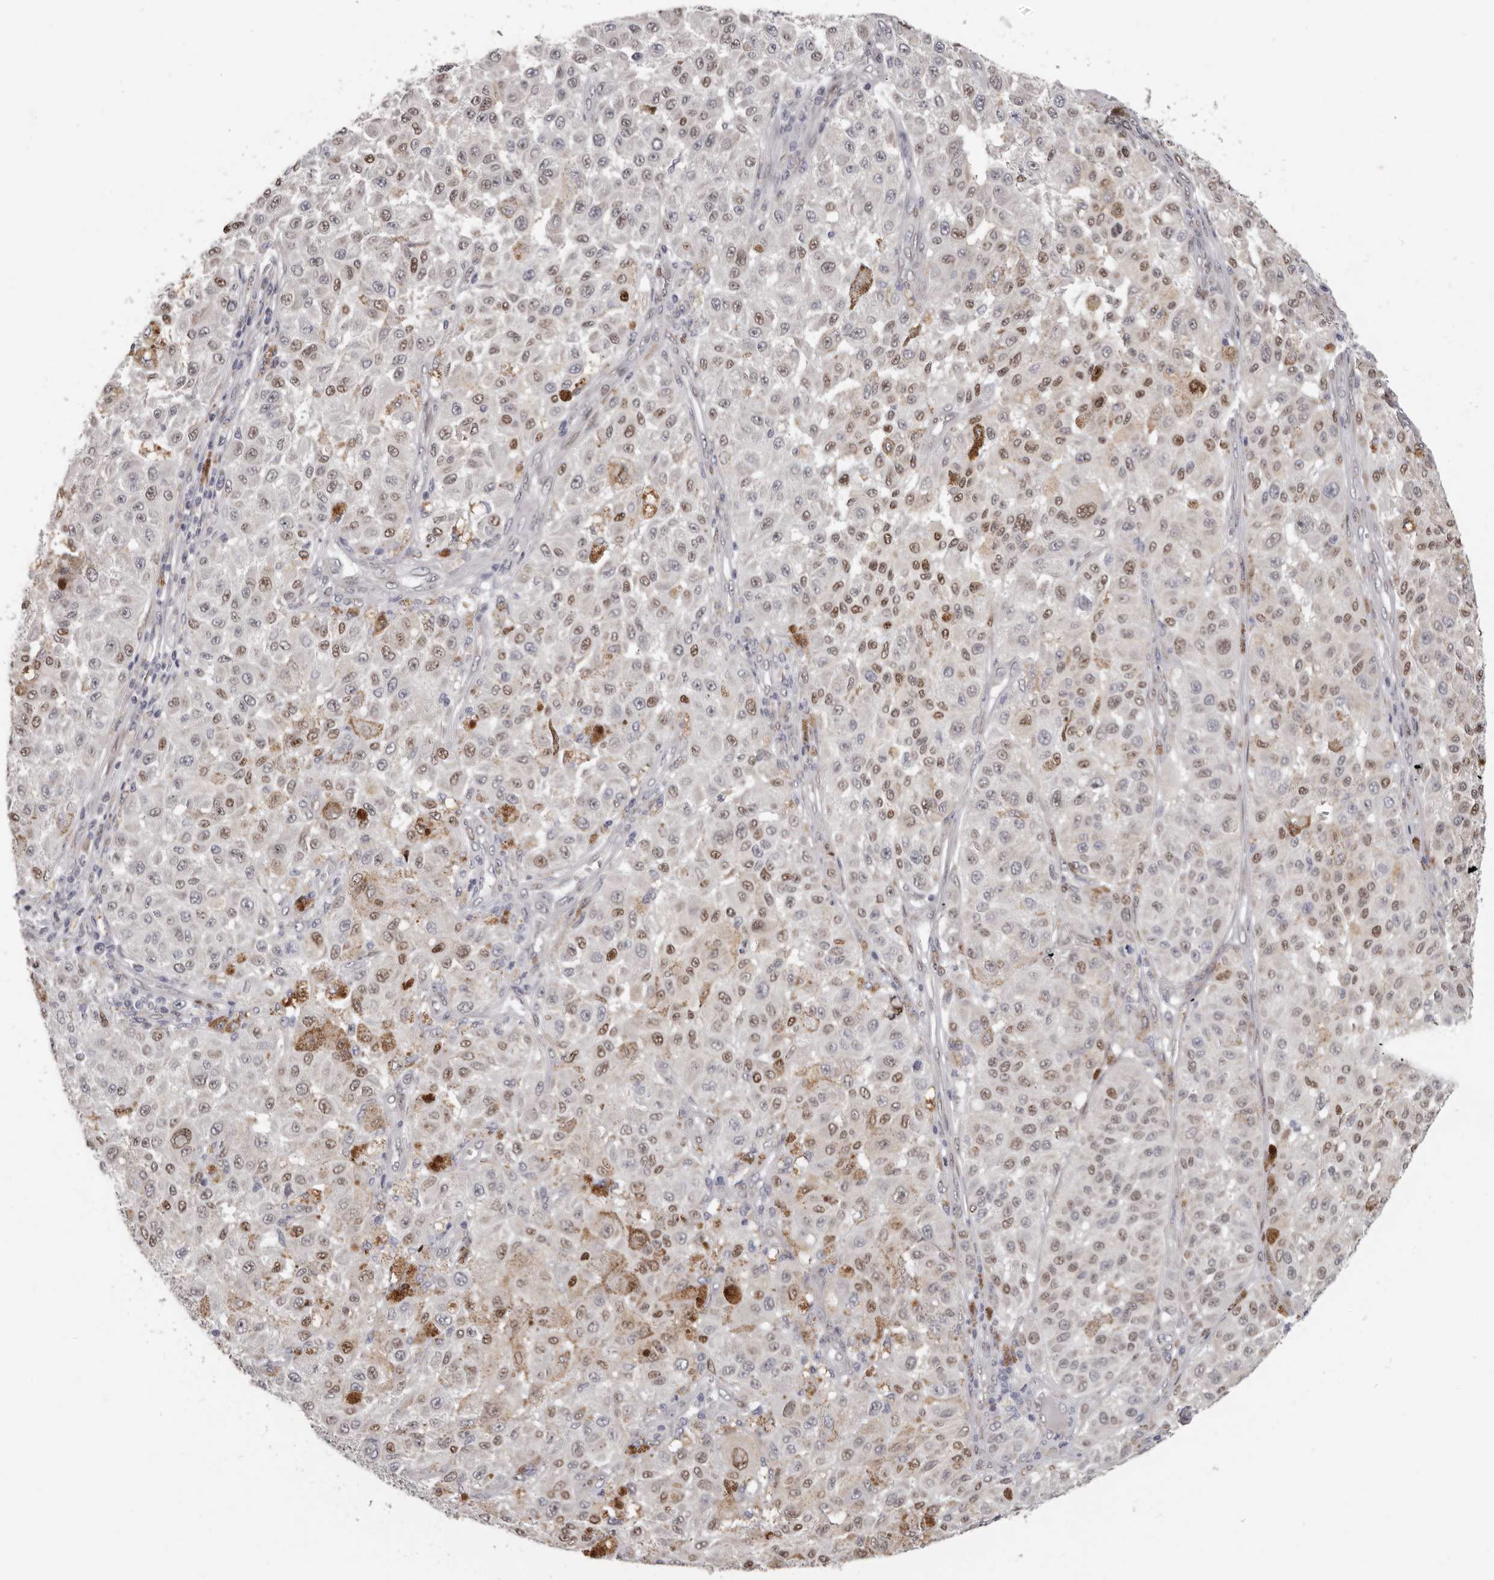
{"staining": {"intensity": "moderate", "quantity": "25%-75%", "location": "nuclear"}, "tissue": "melanoma", "cell_type": "Tumor cells", "image_type": "cancer", "snomed": [{"axis": "morphology", "description": "Malignant melanoma, NOS"}, {"axis": "topography", "description": "Skin"}], "caption": "Tumor cells demonstrate medium levels of moderate nuclear positivity in approximately 25%-75% of cells in human melanoma. (Brightfield microscopy of DAB IHC at high magnification).", "gene": "SRP19", "patient": {"sex": "female", "age": 64}}